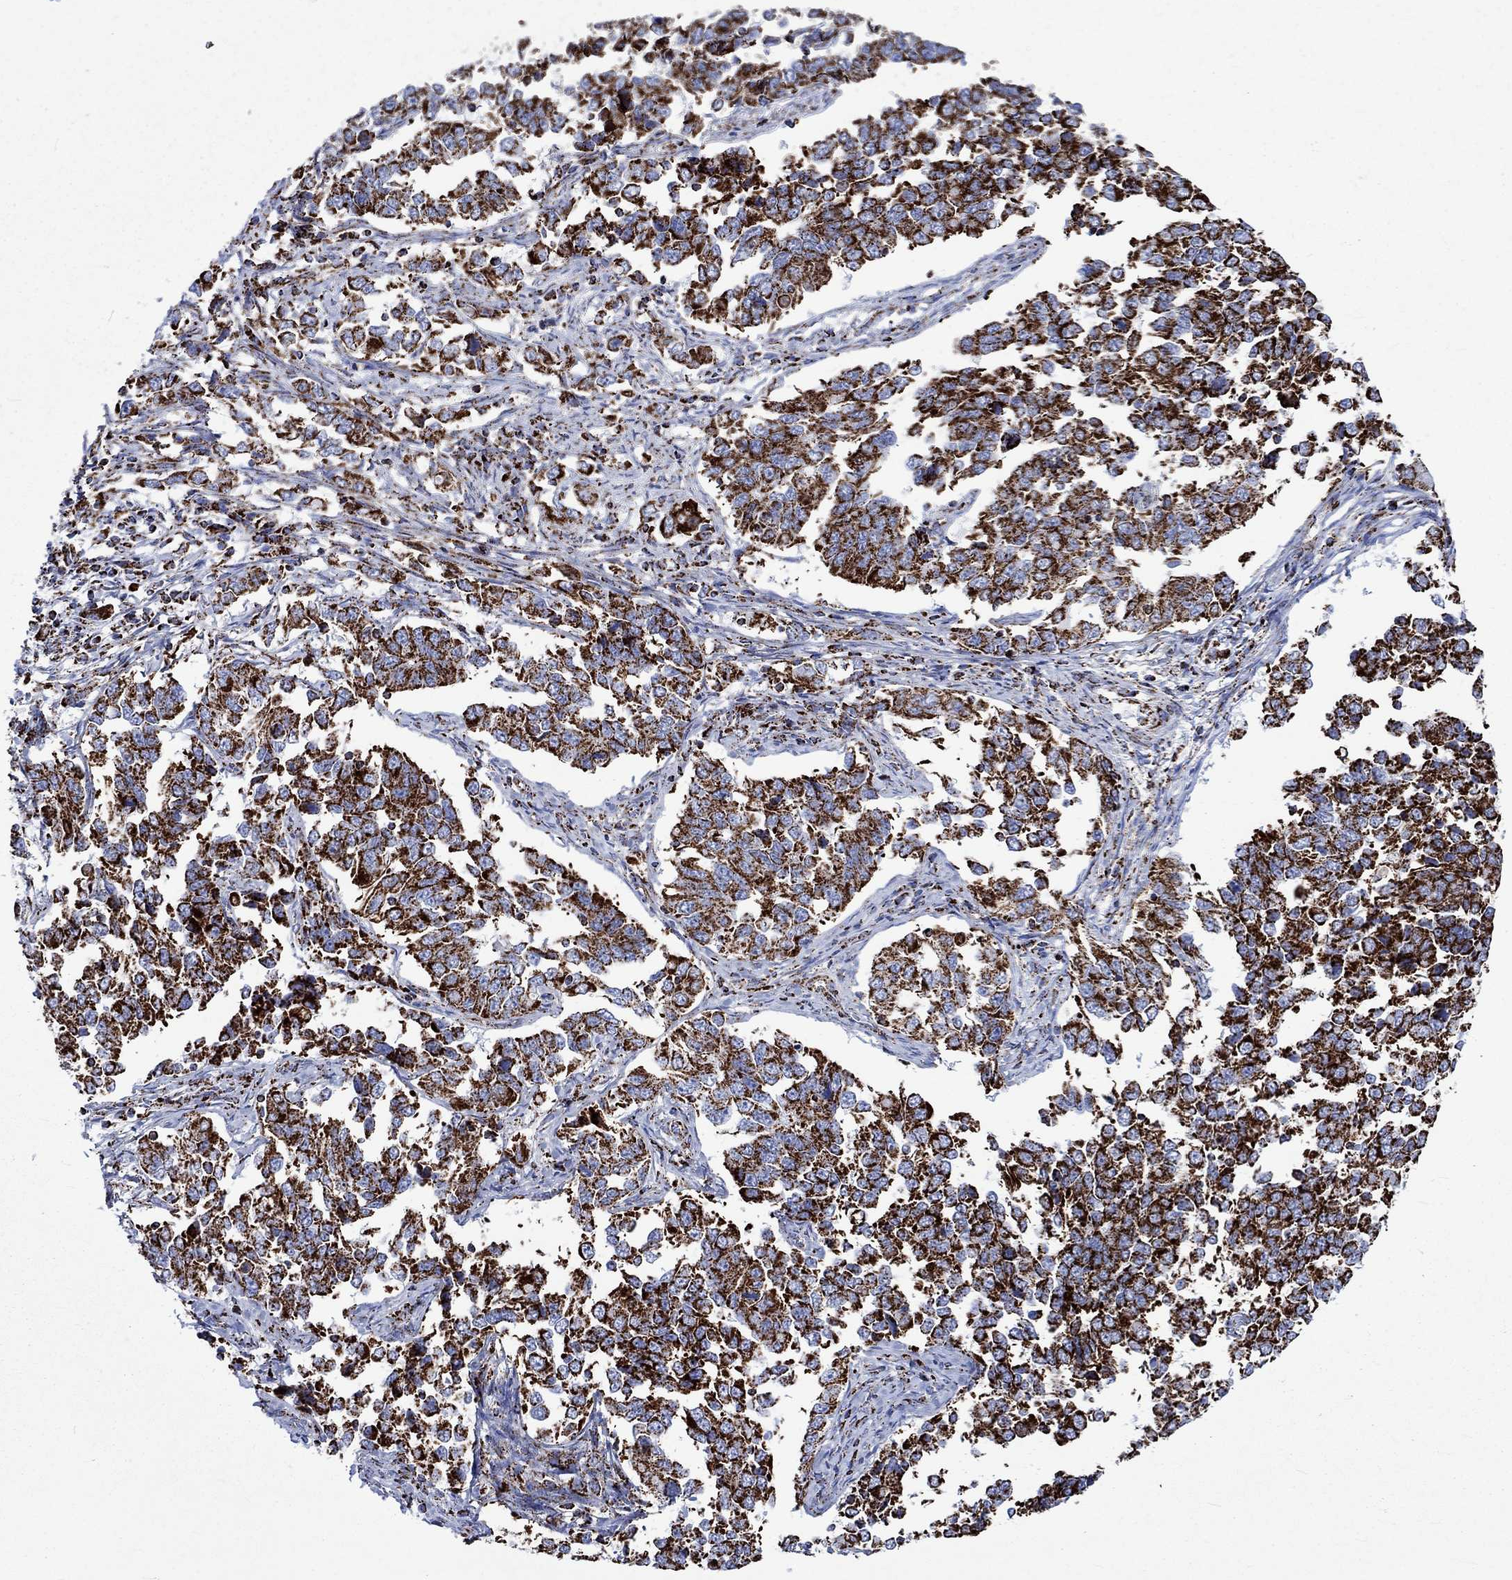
{"staining": {"intensity": "strong", "quantity": ">75%", "location": "cytoplasmic/membranous"}, "tissue": "endometrial cancer", "cell_type": "Tumor cells", "image_type": "cancer", "snomed": [{"axis": "morphology", "description": "Adenocarcinoma, NOS"}, {"axis": "topography", "description": "Endometrium"}], "caption": "Immunohistochemical staining of human endometrial cancer displays strong cytoplasmic/membranous protein staining in approximately >75% of tumor cells.", "gene": "RCE1", "patient": {"sex": "female", "age": 43}}